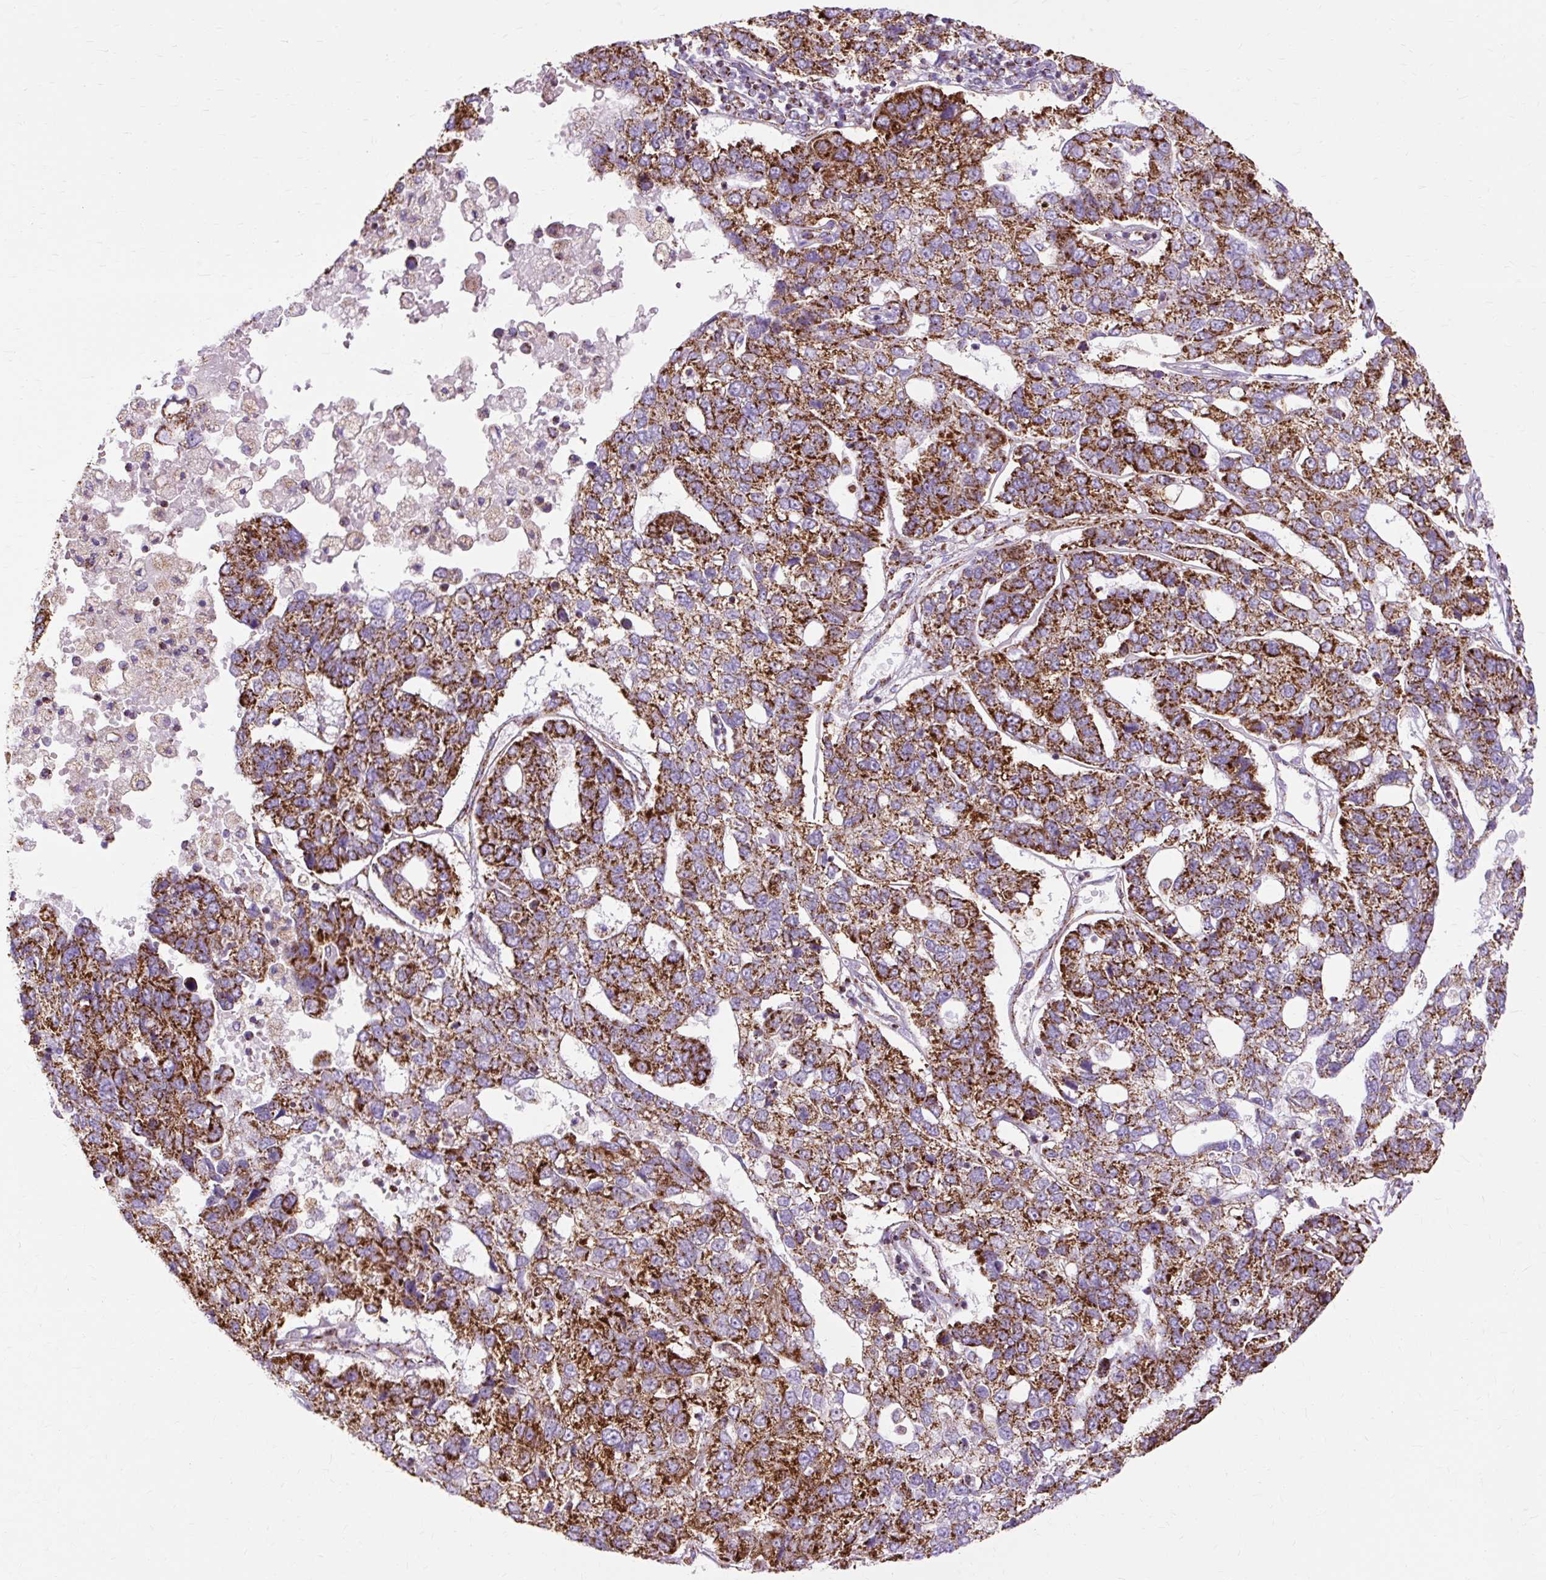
{"staining": {"intensity": "strong", "quantity": ">75%", "location": "cytoplasmic/membranous"}, "tissue": "pancreatic cancer", "cell_type": "Tumor cells", "image_type": "cancer", "snomed": [{"axis": "morphology", "description": "Adenocarcinoma, NOS"}, {"axis": "topography", "description": "Pancreas"}], "caption": "Tumor cells exhibit strong cytoplasmic/membranous expression in approximately >75% of cells in pancreatic cancer (adenocarcinoma).", "gene": "DLAT", "patient": {"sex": "female", "age": 61}}